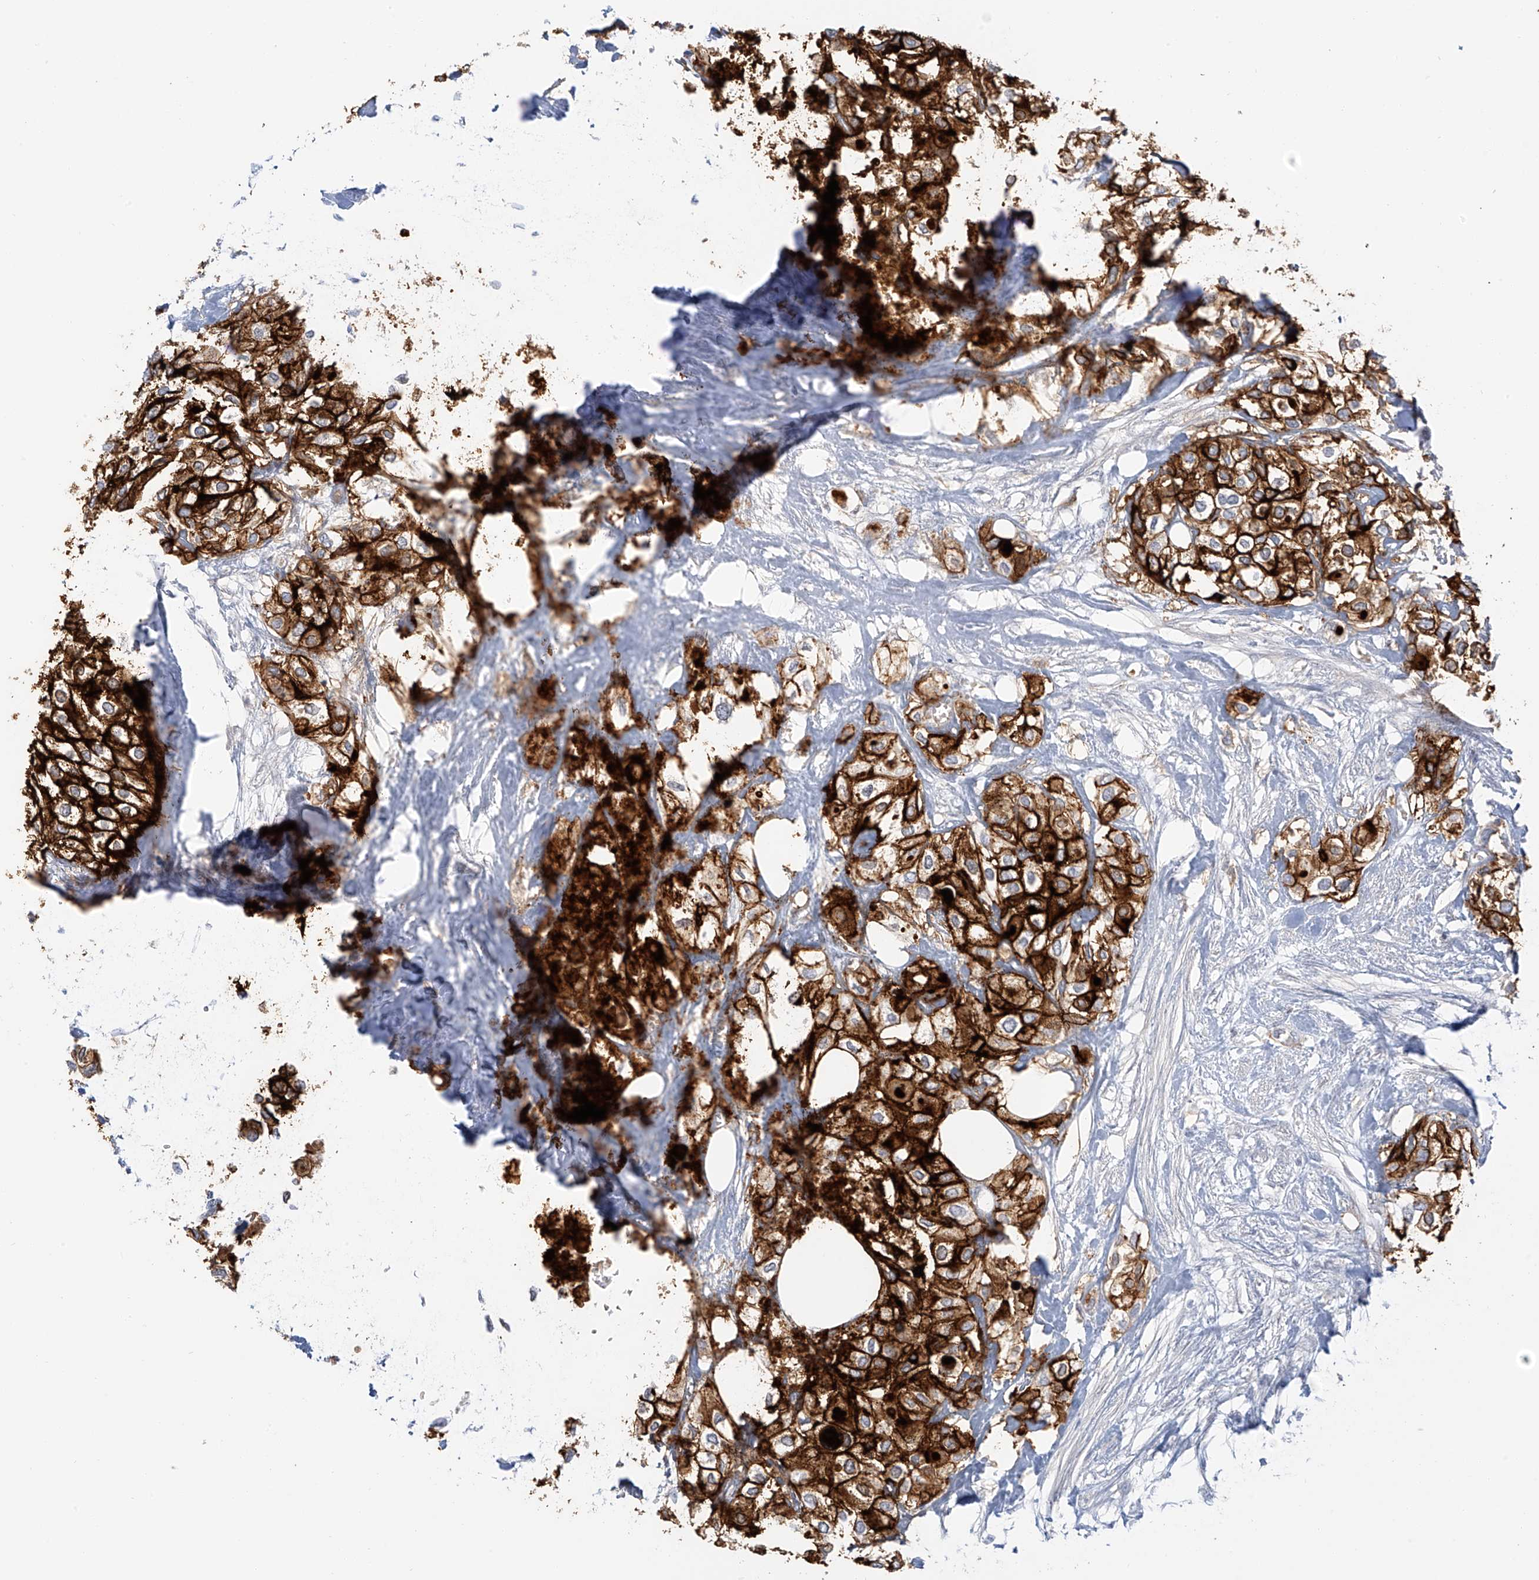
{"staining": {"intensity": "strong", "quantity": ">75%", "location": "cytoplasmic/membranous"}, "tissue": "urothelial cancer", "cell_type": "Tumor cells", "image_type": "cancer", "snomed": [{"axis": "morphology", "description": "Urothelial carcinoma, High grade"}, {"axis": "topography", "description": "Urinary bladder"}], "caption": "Tumor cells reveal high levels of strong cytoplasmic/membranous staining in about >75% of cells in high-grade urothelial carcinoma. The staining is performed using DAB (3,3'-diaminobenzidine) brown chromogen to label protein expression. The nuclei are counter-stained blue using hematoxylin.", "gene": "UPK1B", "patient": {"sex": "male", "age": 64}}